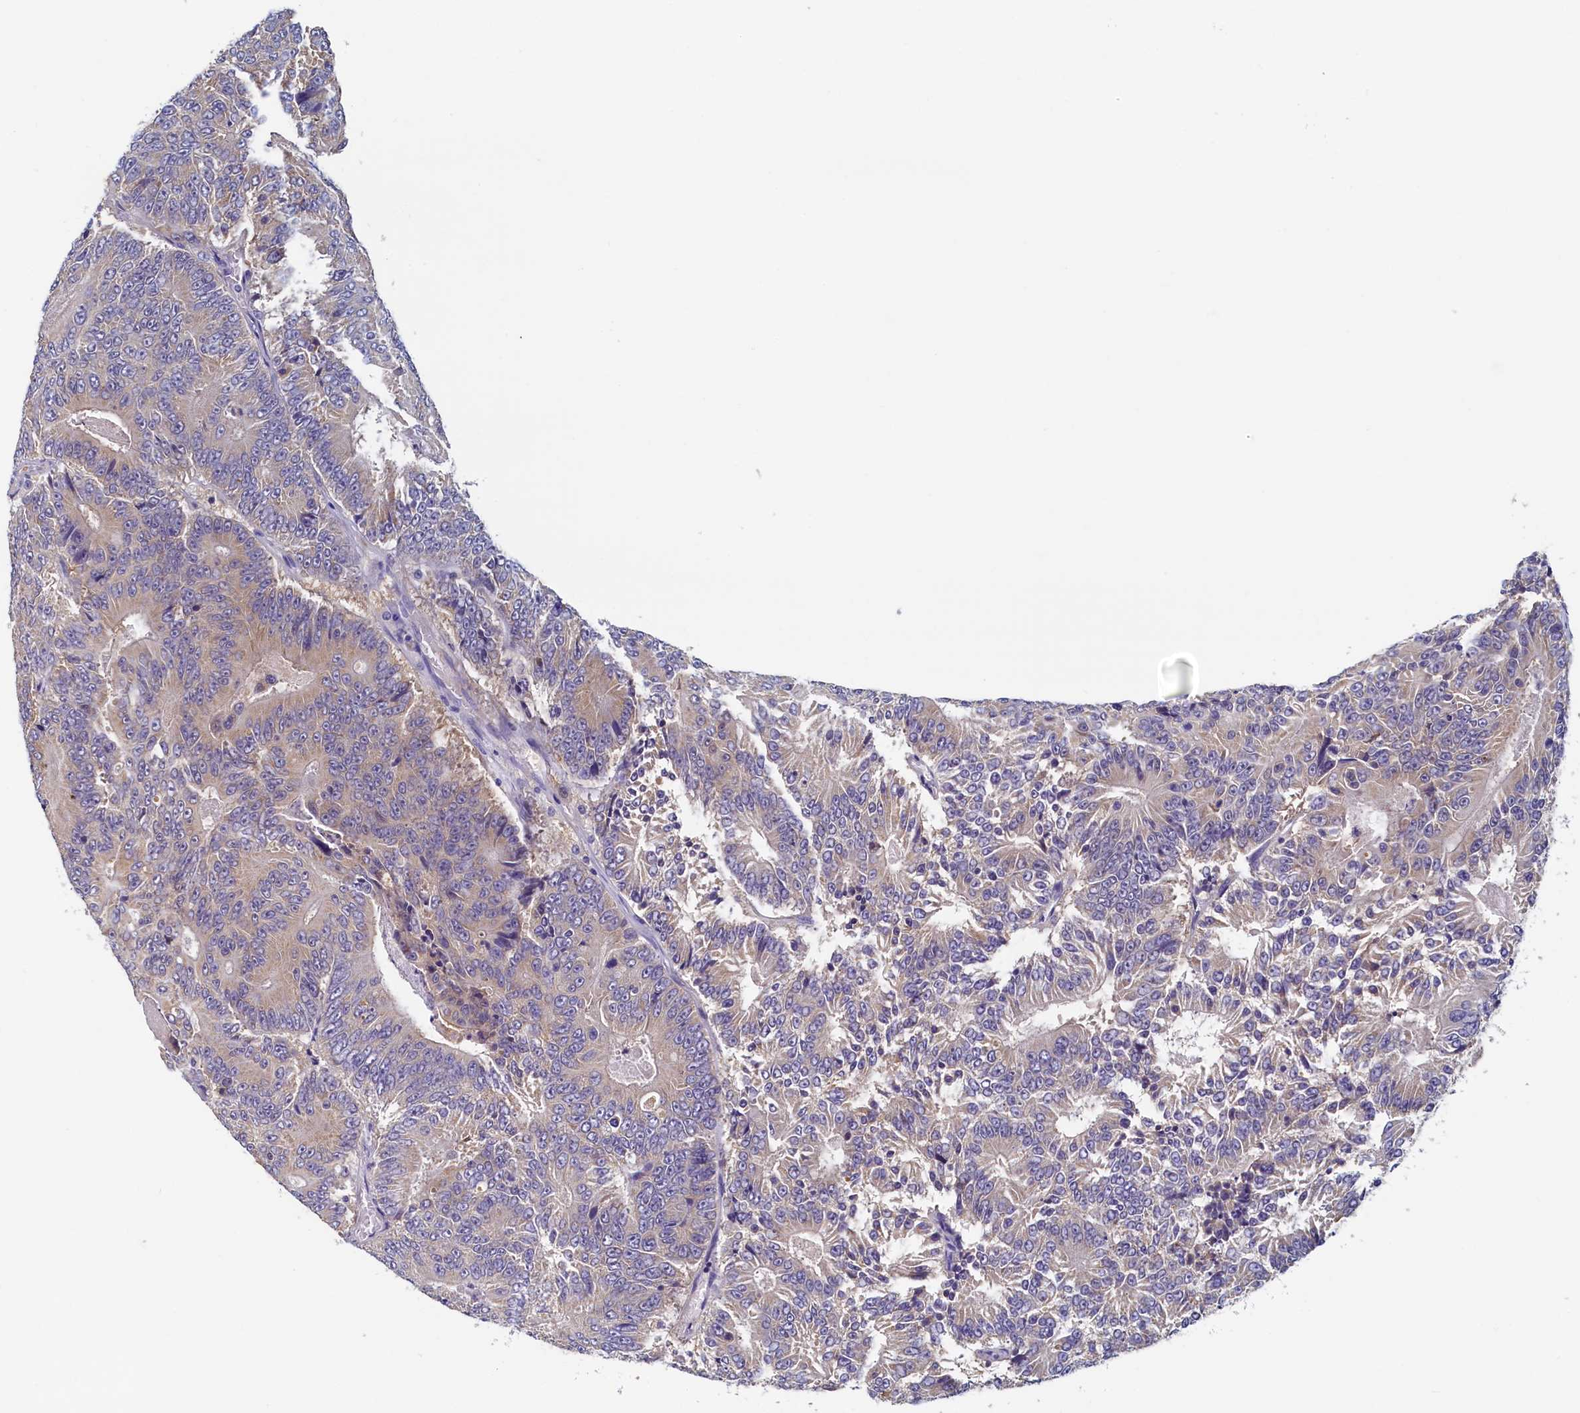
{"staining": {"intensity": "weak", "quantity": ">75%", "location": "cytoplasmic/membranous"}, "tissue": "colorectal cancer", "cell_type": "Tumor cells", "image_type": "cancer", "snomed": [{"axis": "morphology", "description": "Adenocarcinoma, NOS"}, {"axis": "topography", "description": "Colon"}], "caption": "Protein expression analysis of colorectal adenocarcinoma reveals weak cytoplasmic/membranous expression in approximately >75% of tumor cells.", "gene": "DTD1", "patient": {"sex": "male", "age": 83}}